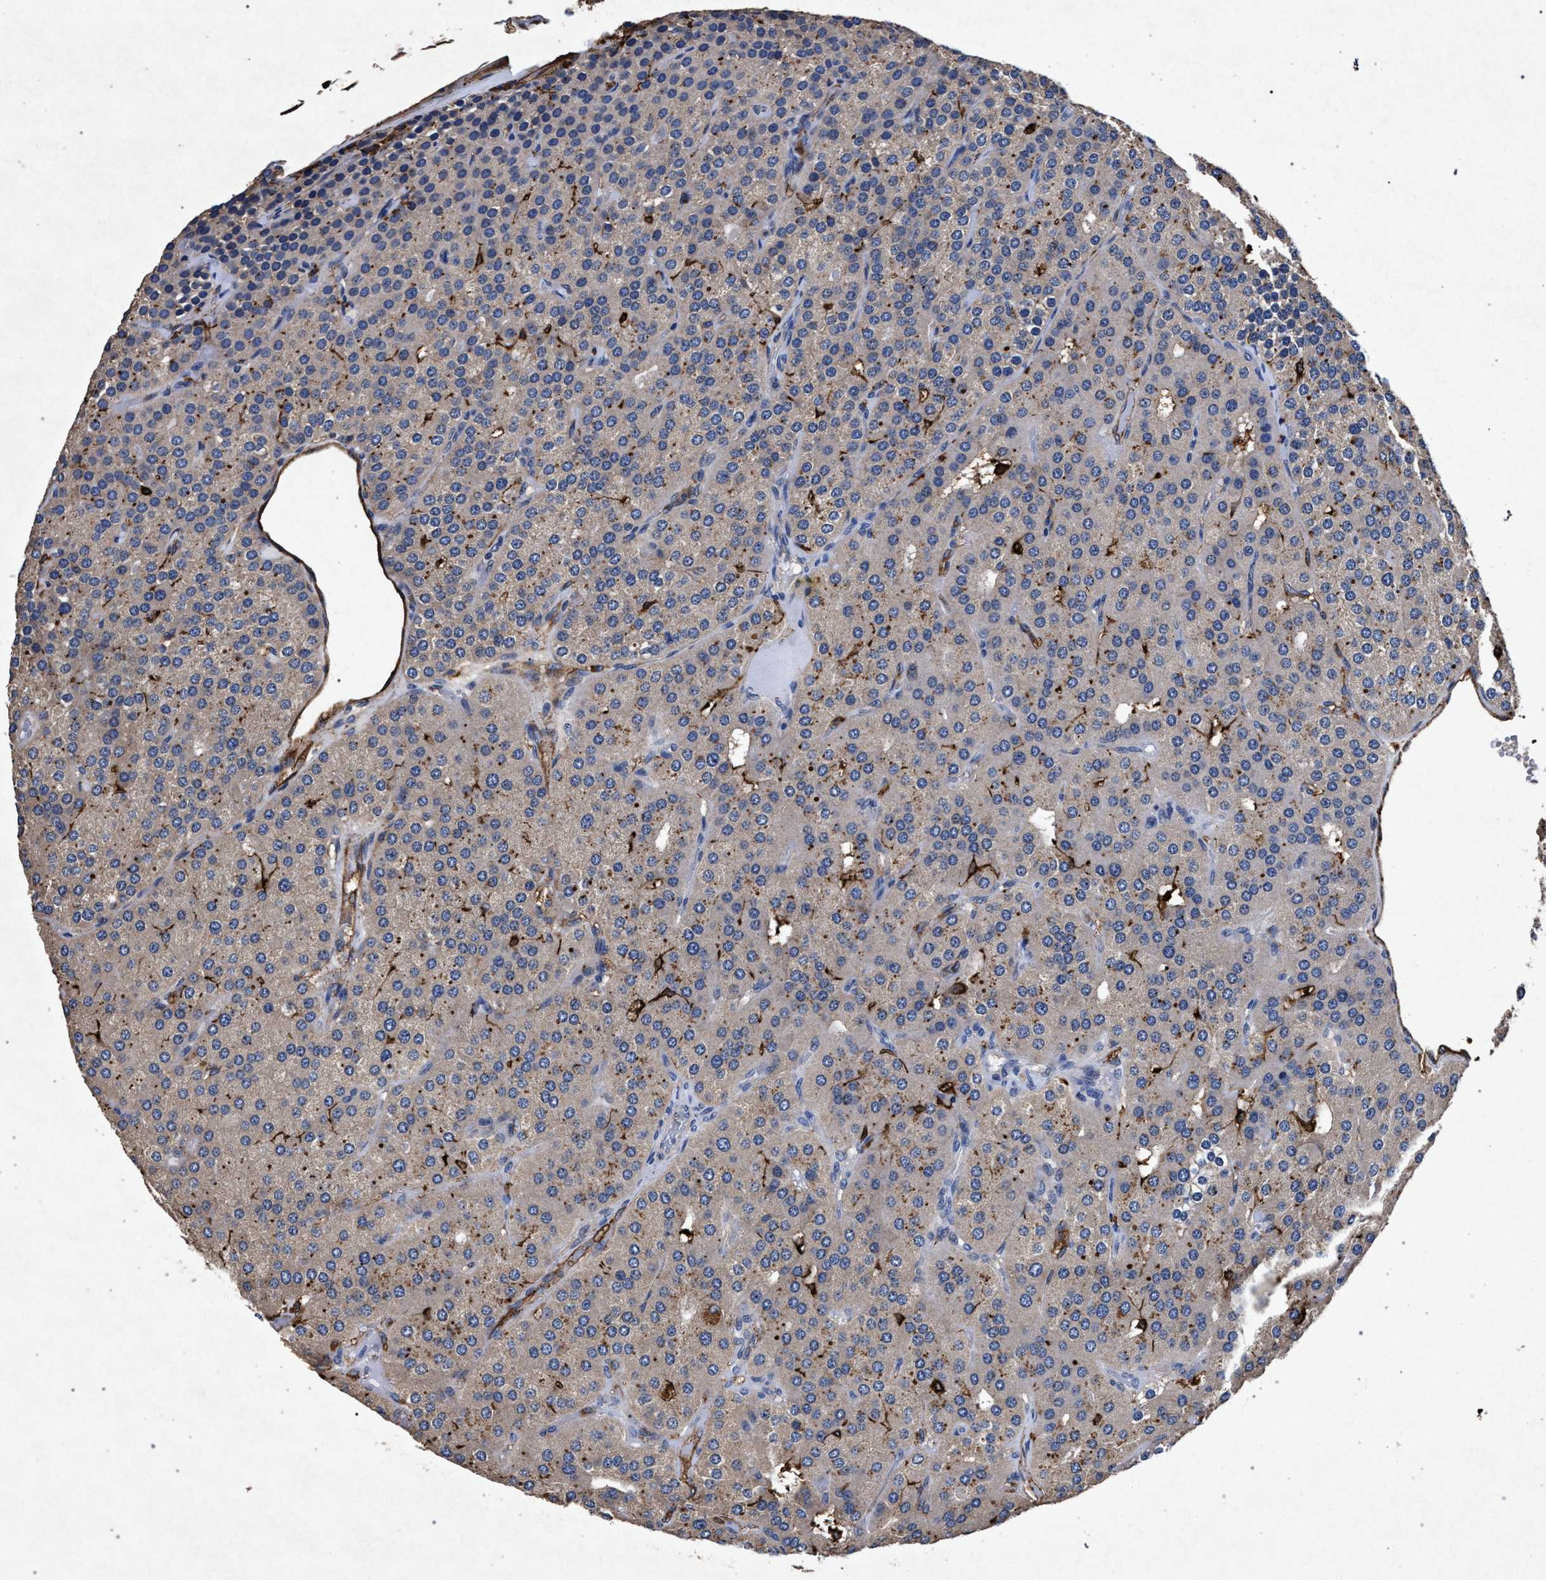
{"staining": {"intensity": "negative", "quantity": "none", "location": "none"}, "tissue": "parathyroid gland", "cell_type": "Glandular cells", "image_type": "normal", "snomed": [{"axis": "morphology", "description": "Normal tissue, NOS"}, {"axis": "morphology", "description": "Adenoma, NOS"}, {"axis": "topography", "description": "Parathyroid gland"}], "caption": "There is no significant positivity in glandular cells of parathyroid gland. The staining was performed using DAB to visualize the protein expression in brown, while the nuclei were stained in blue with hematoxylin (Magnification: 20x).", "gene": "MARCKS", "patient": {"sex": "female", "age": 86}}